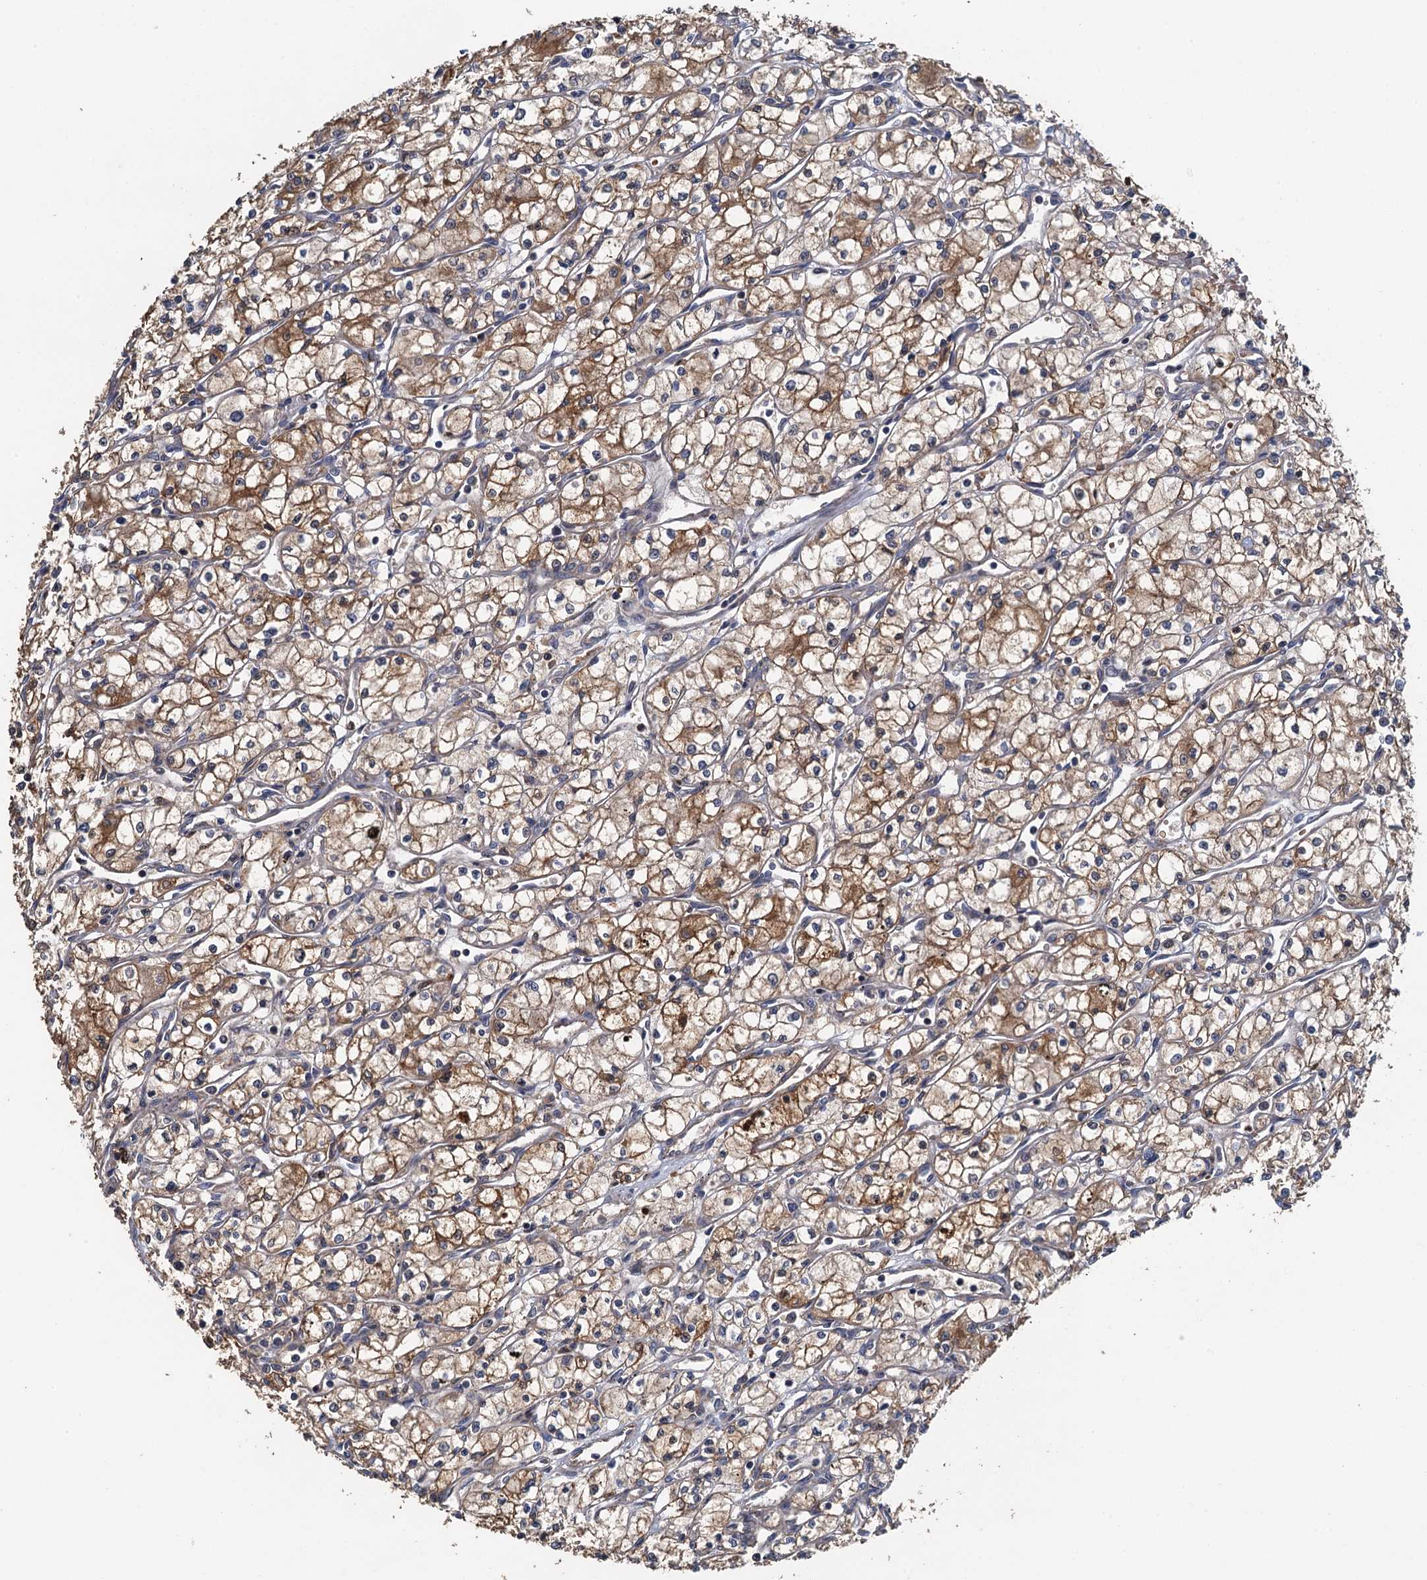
{"staining": {"intensity": "moderate", "quantity": ">75%", "location": "cytoplasmic/membranous"}, "tissue": "renal cancer", "cell_type": "Tumor cells", "image_type": "cancer", "snomed": [{"axis": "morphology", "description": "Adenocarcinoma, NOS"}, {"axis": "topography", "description": "Kidney"}], "caption": "About >75% of tumor cells in renal cancer reveal moderate cytoplasmic/membranous protein positivity as visualized by brown immunohistochemical staining.", "gene": "RSAD2", "patient": {"sex": "male", "age": 59}}